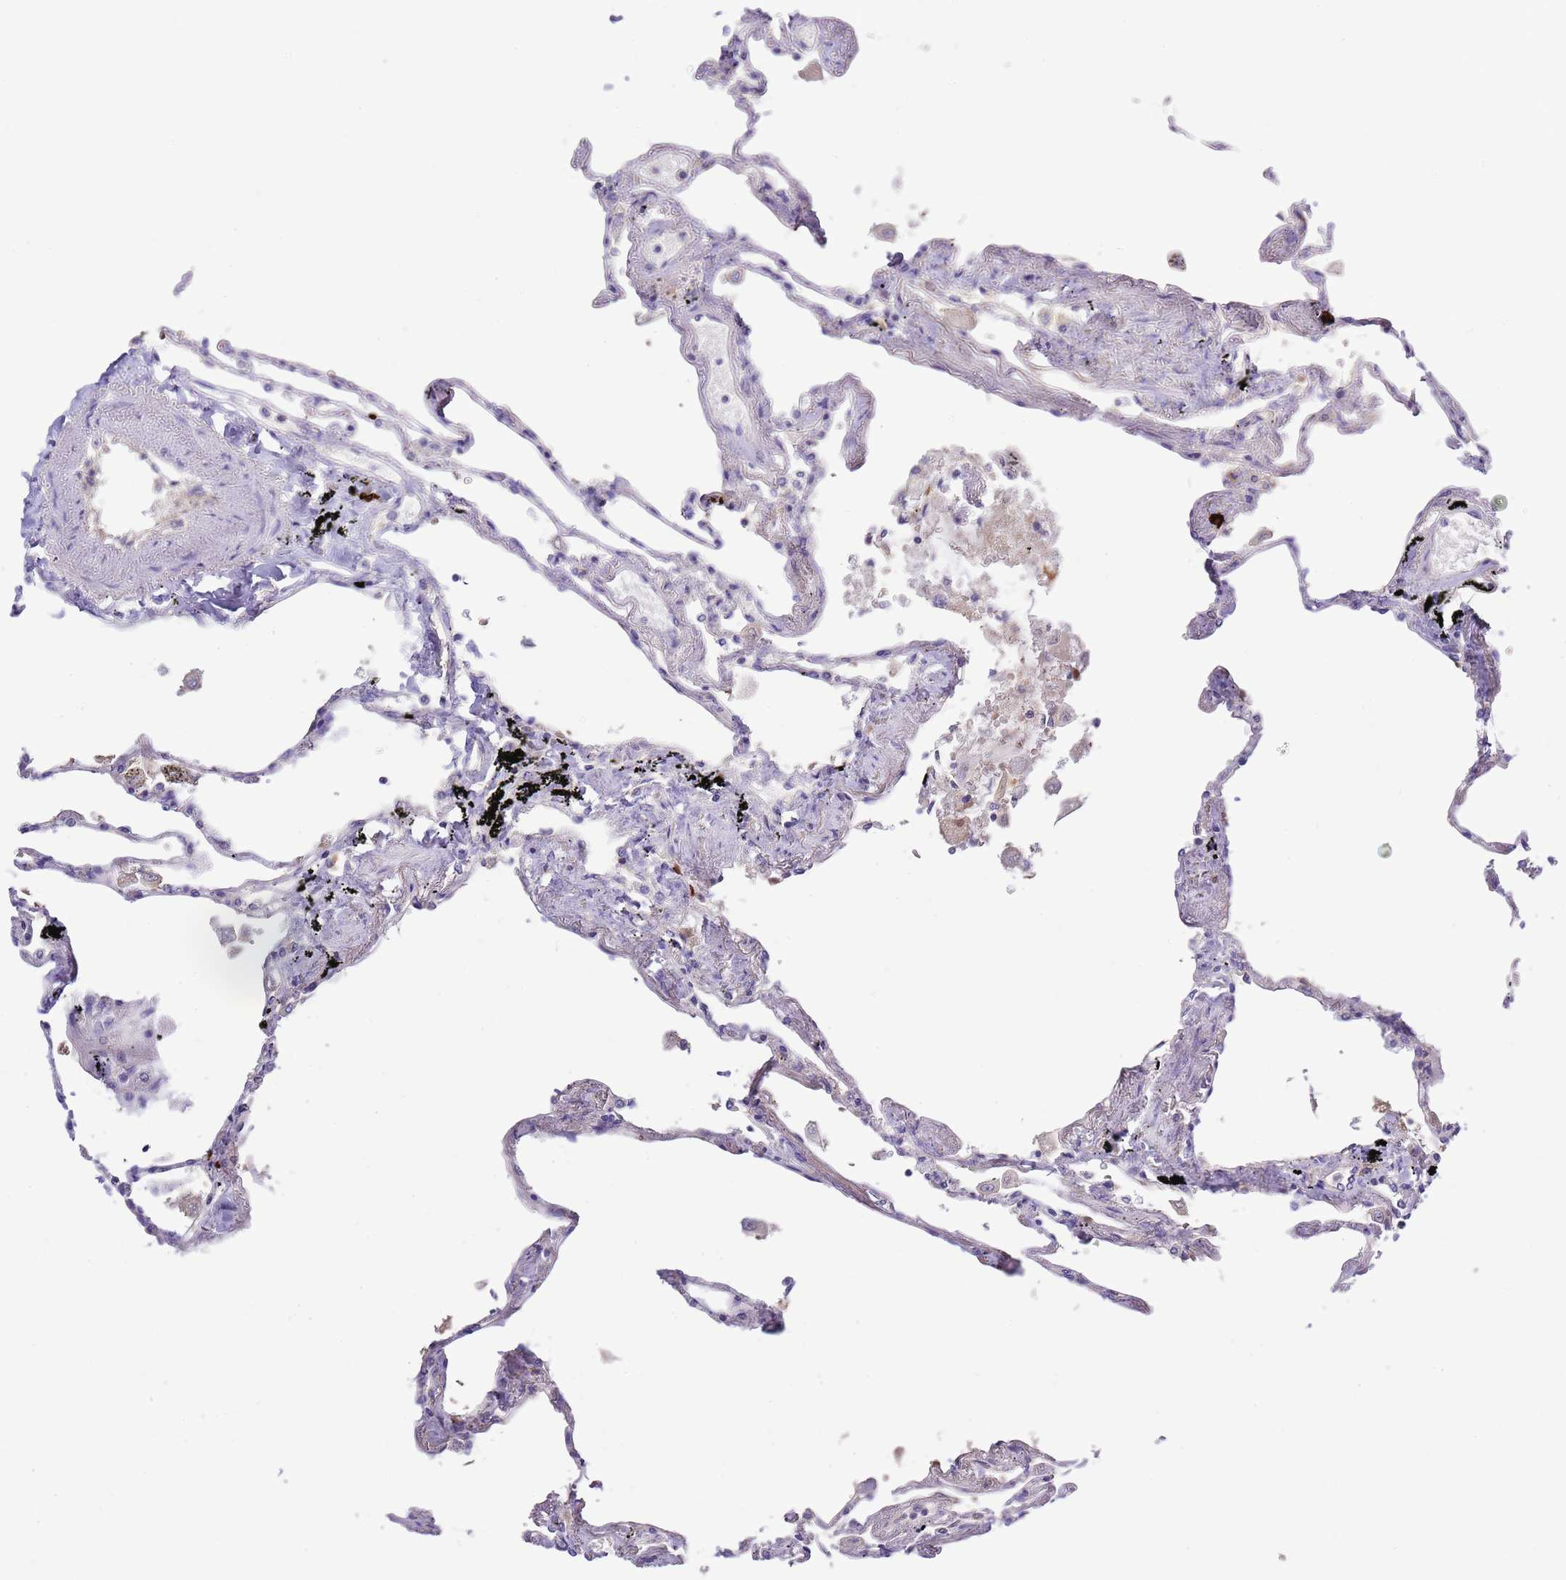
{"staining": {"intensity": "negative", "quantity": "none", "location": "none"}, "tissue": "lung", "cell_type": "Alveolar cells", "image_type": "normal", "snomed": [{"axis": "morphology", "description": "Normal tissue, NOS"}, {"axis": "topography", "description": "Lung"}], "caption": "Immunohistochemistry of normal human lung reveals no staining in alveolar cells.", "gene": "RFK", "patient": {"sex": "female", "age": 67}}